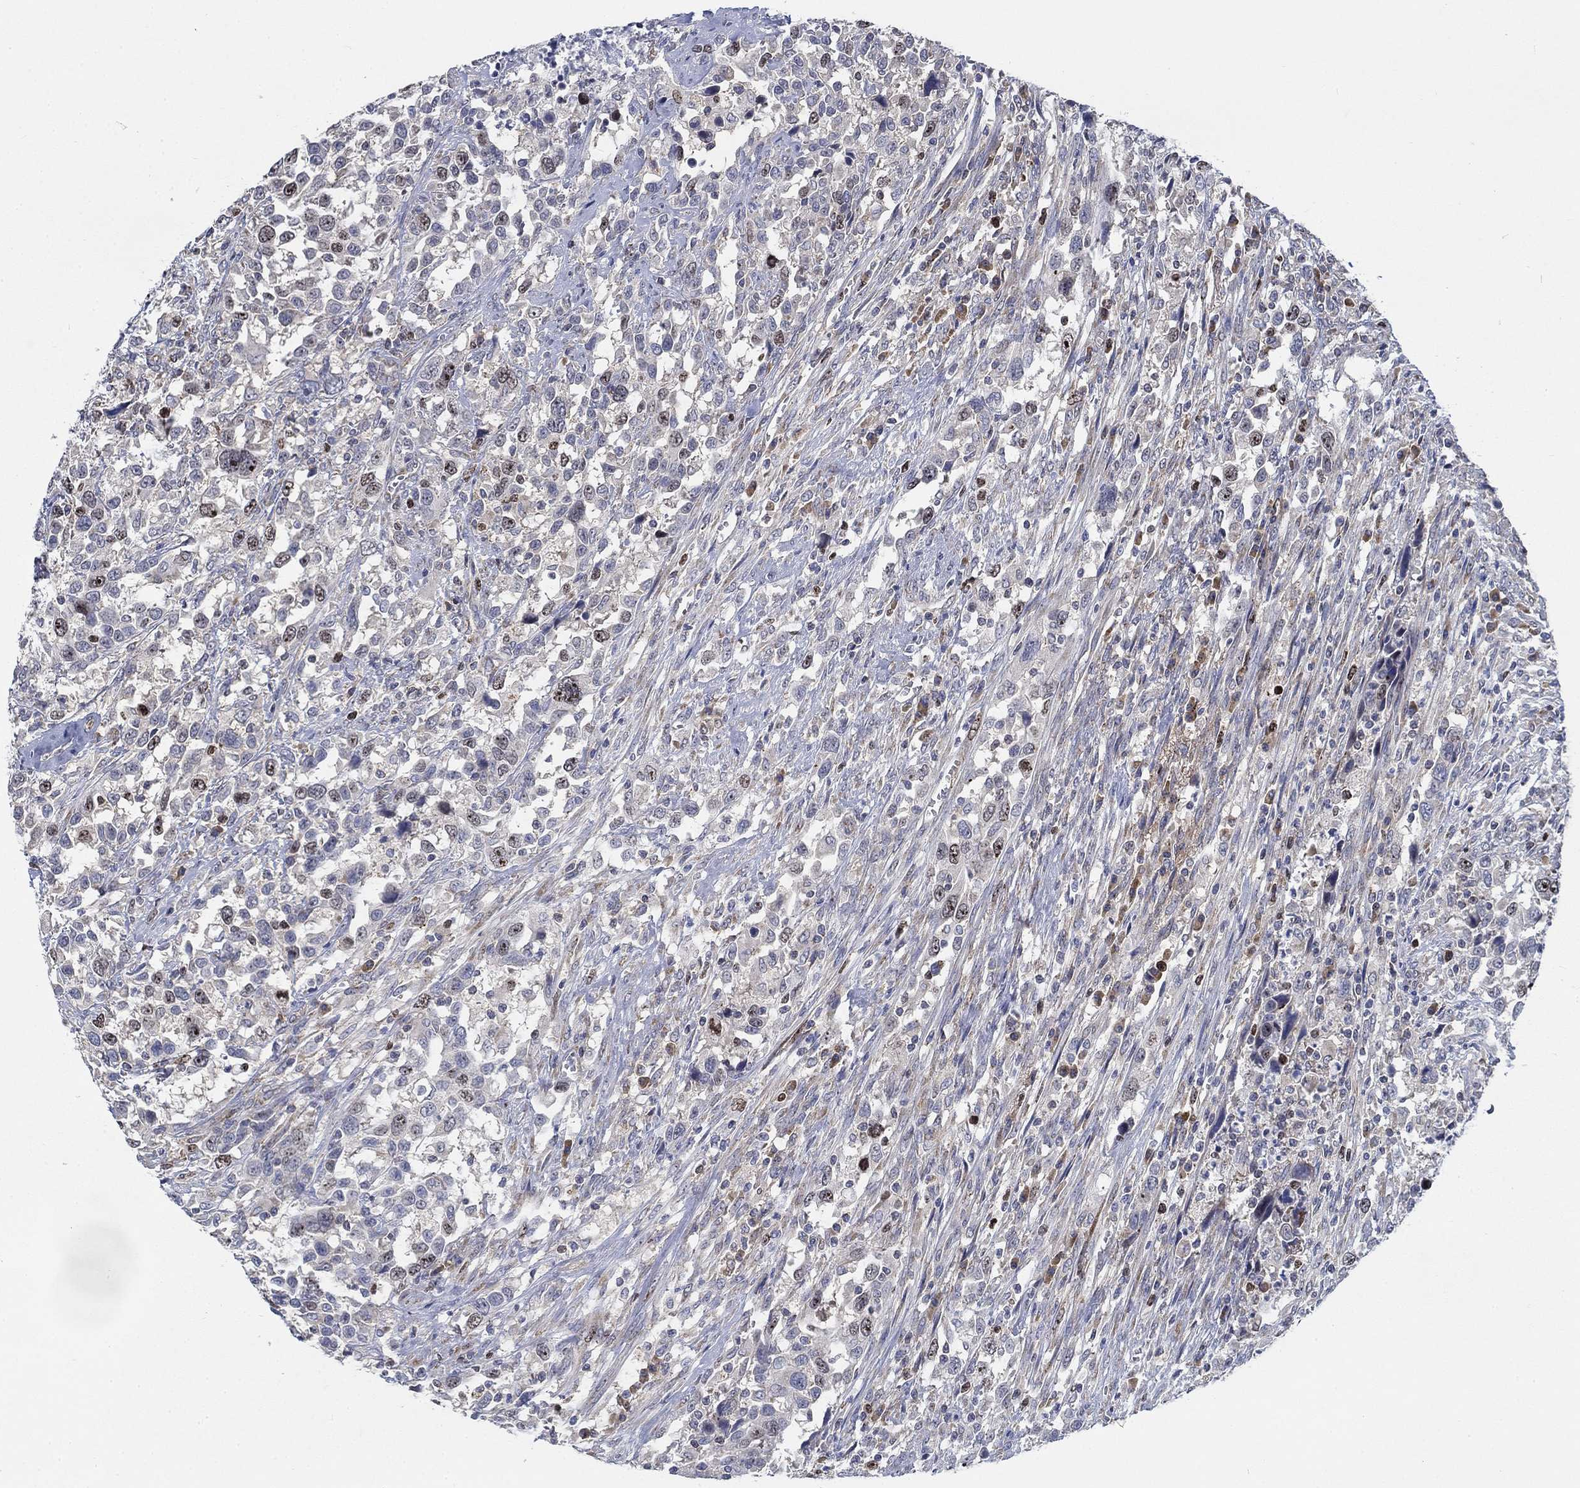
{"staining": {"intensity": "negative", "quantity": "none", "location": "none"}, "tissue": "urothelial cancer", "cell_type": "Tumor cells", "image_type": "cancer", "snomed": [{"axis": "morphology", "description": "Urothelial carcinoma, NOS"}, {"axis": "morphology", "description": "Urothelial carcinoma, High grade"}, {"axis": "topography", "description": "Urinary bladder"}], "caption": "Image shows no significant protein staining in tumor cells of urothelial cancer. The staining is performed using DAB (3,3'-diaminobenzidine) brown chromogen with nuclei counter-stained in using hematoxylin.", "gene": "MMP24", "patient": {"sex": "female", "age": 64}}